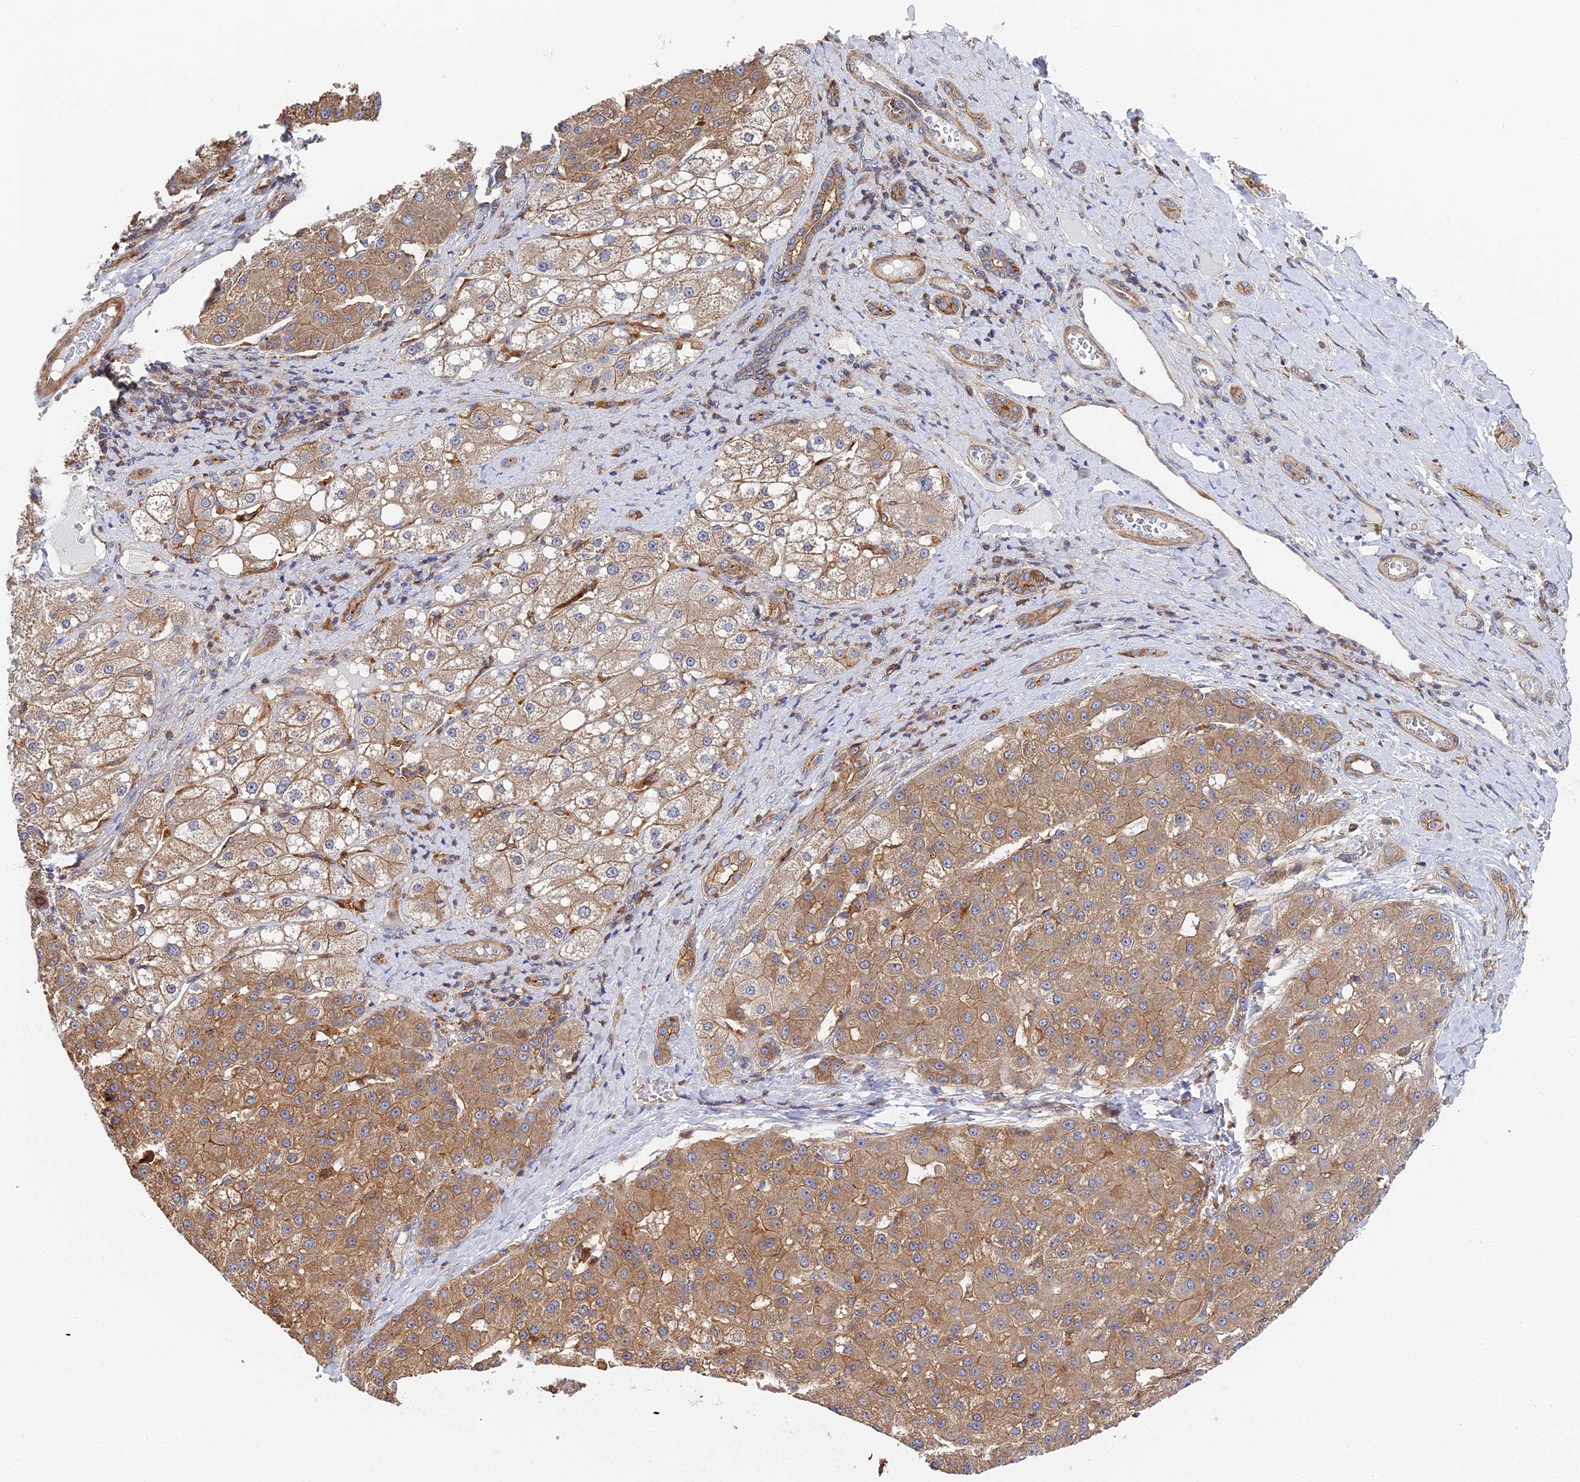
{"staining": {"intensity": "moderate", "quantity": ">75%", "location": "cytoplasmic/membranous"}, "tissue": "liver cancer", "cell_type": "Tumor cells", "image_type": "cancer", "snomed": [{"axis": "morphology", "description": "Carcinoma, Hepatocellular, NOS"}, {"axis": "topography", "description": "Liver"}], "caption": "Moderate cytoplasmic/membranous positivity is appreciated in about >75% of tumor cells in hepatocellular carcinoma (liver).", "gene": "GNG5B", "patient": {"sex": "male", "age": 67}}